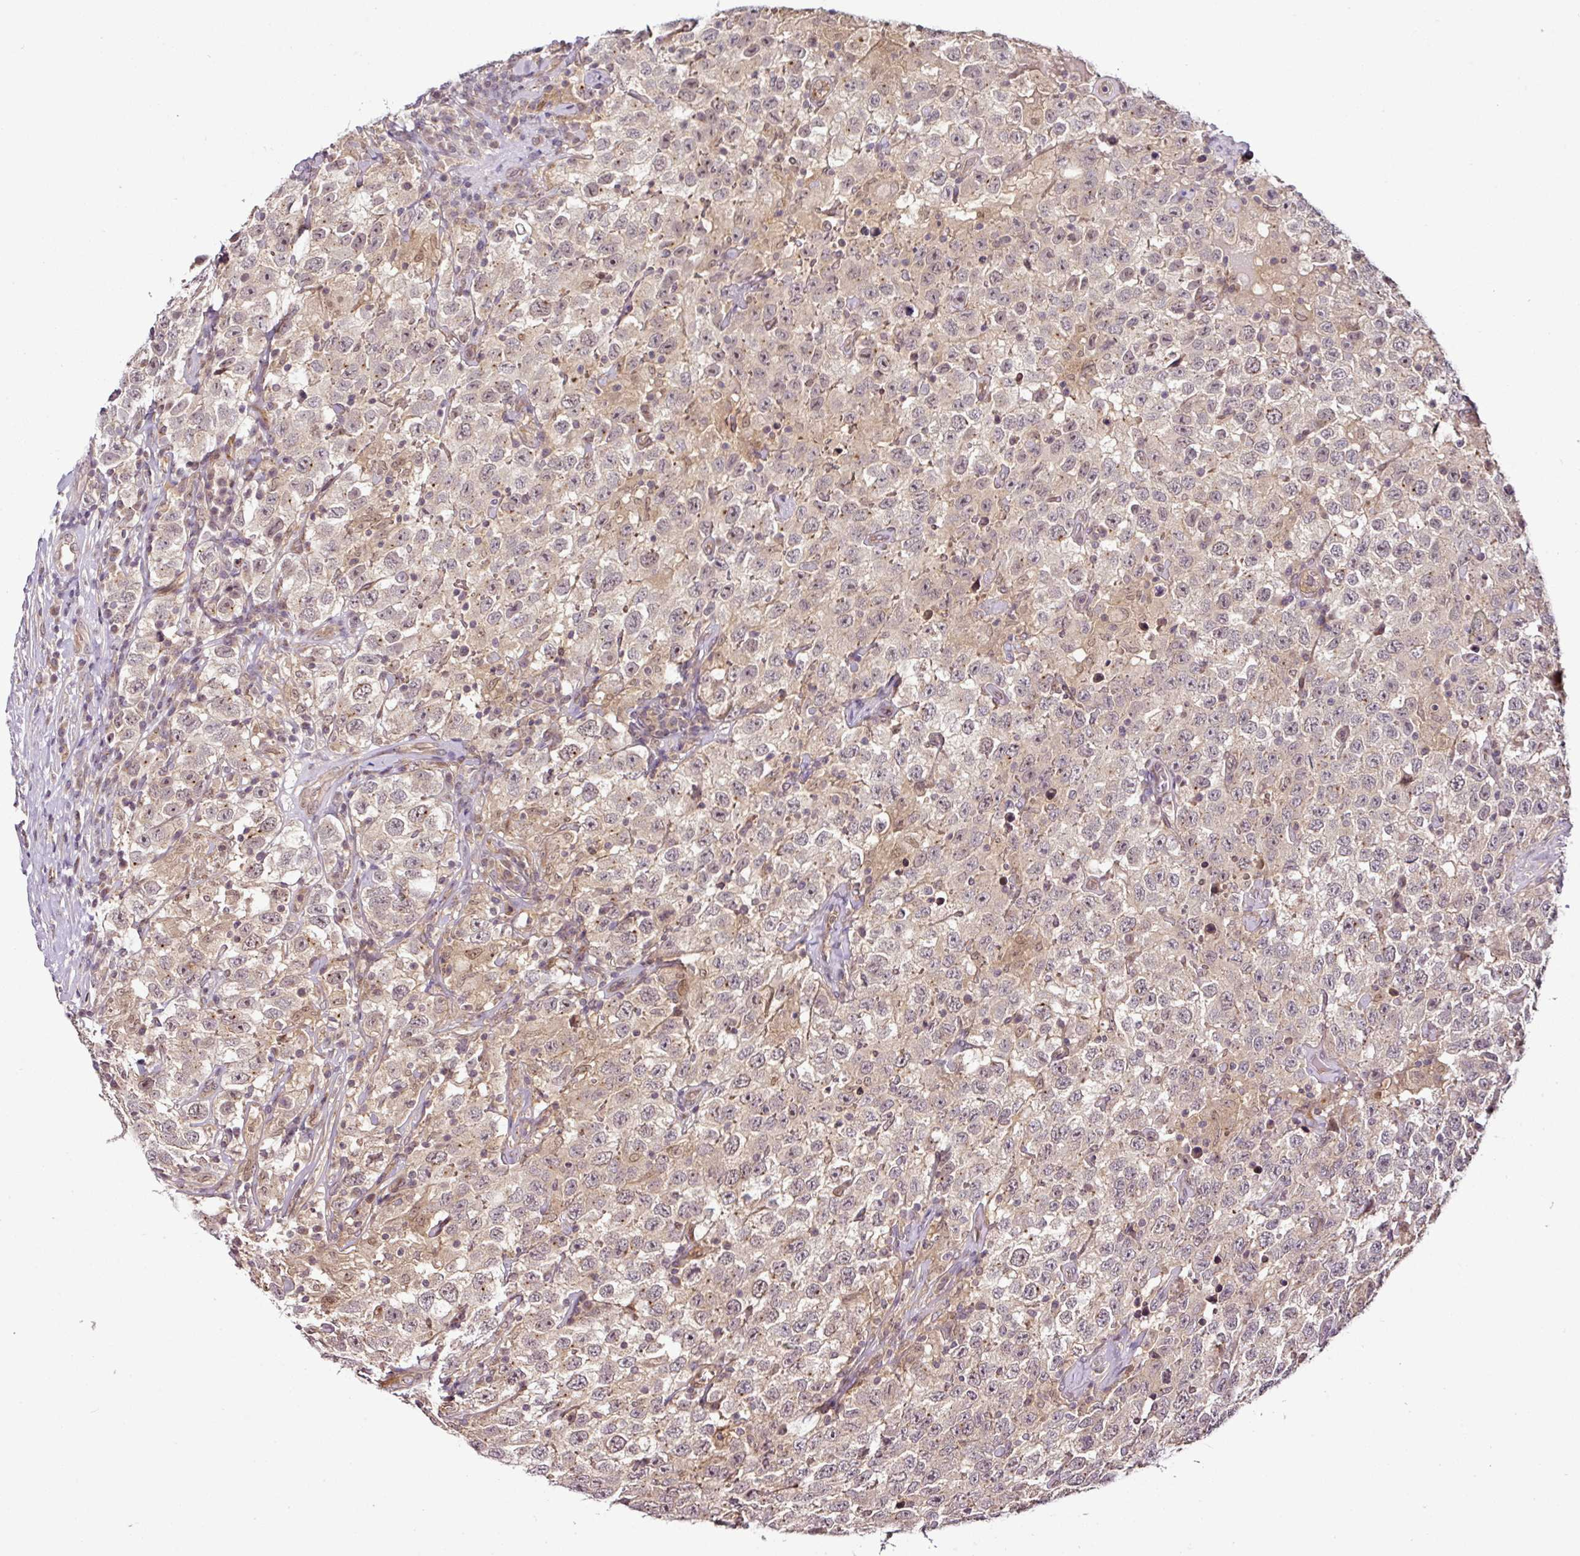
{"staining": {"intensity": "weak", "quantity": "25%-75%", "location": "nuclear"}, "tissue": "testis cancer", "cell_type": "Tumor cells", "image_type": "cancer", "snomed": [{"axis": "morphology", "description": "Seminoma, NOS"}, {"axis": "topography", "description": "Testis"}], "caption": "Weak nuclear positivity is present in about 25%-75% of tumor cells in testis cancer.", "gene": "DCAF13", "patient": {"sex": "male", "age": 41}}